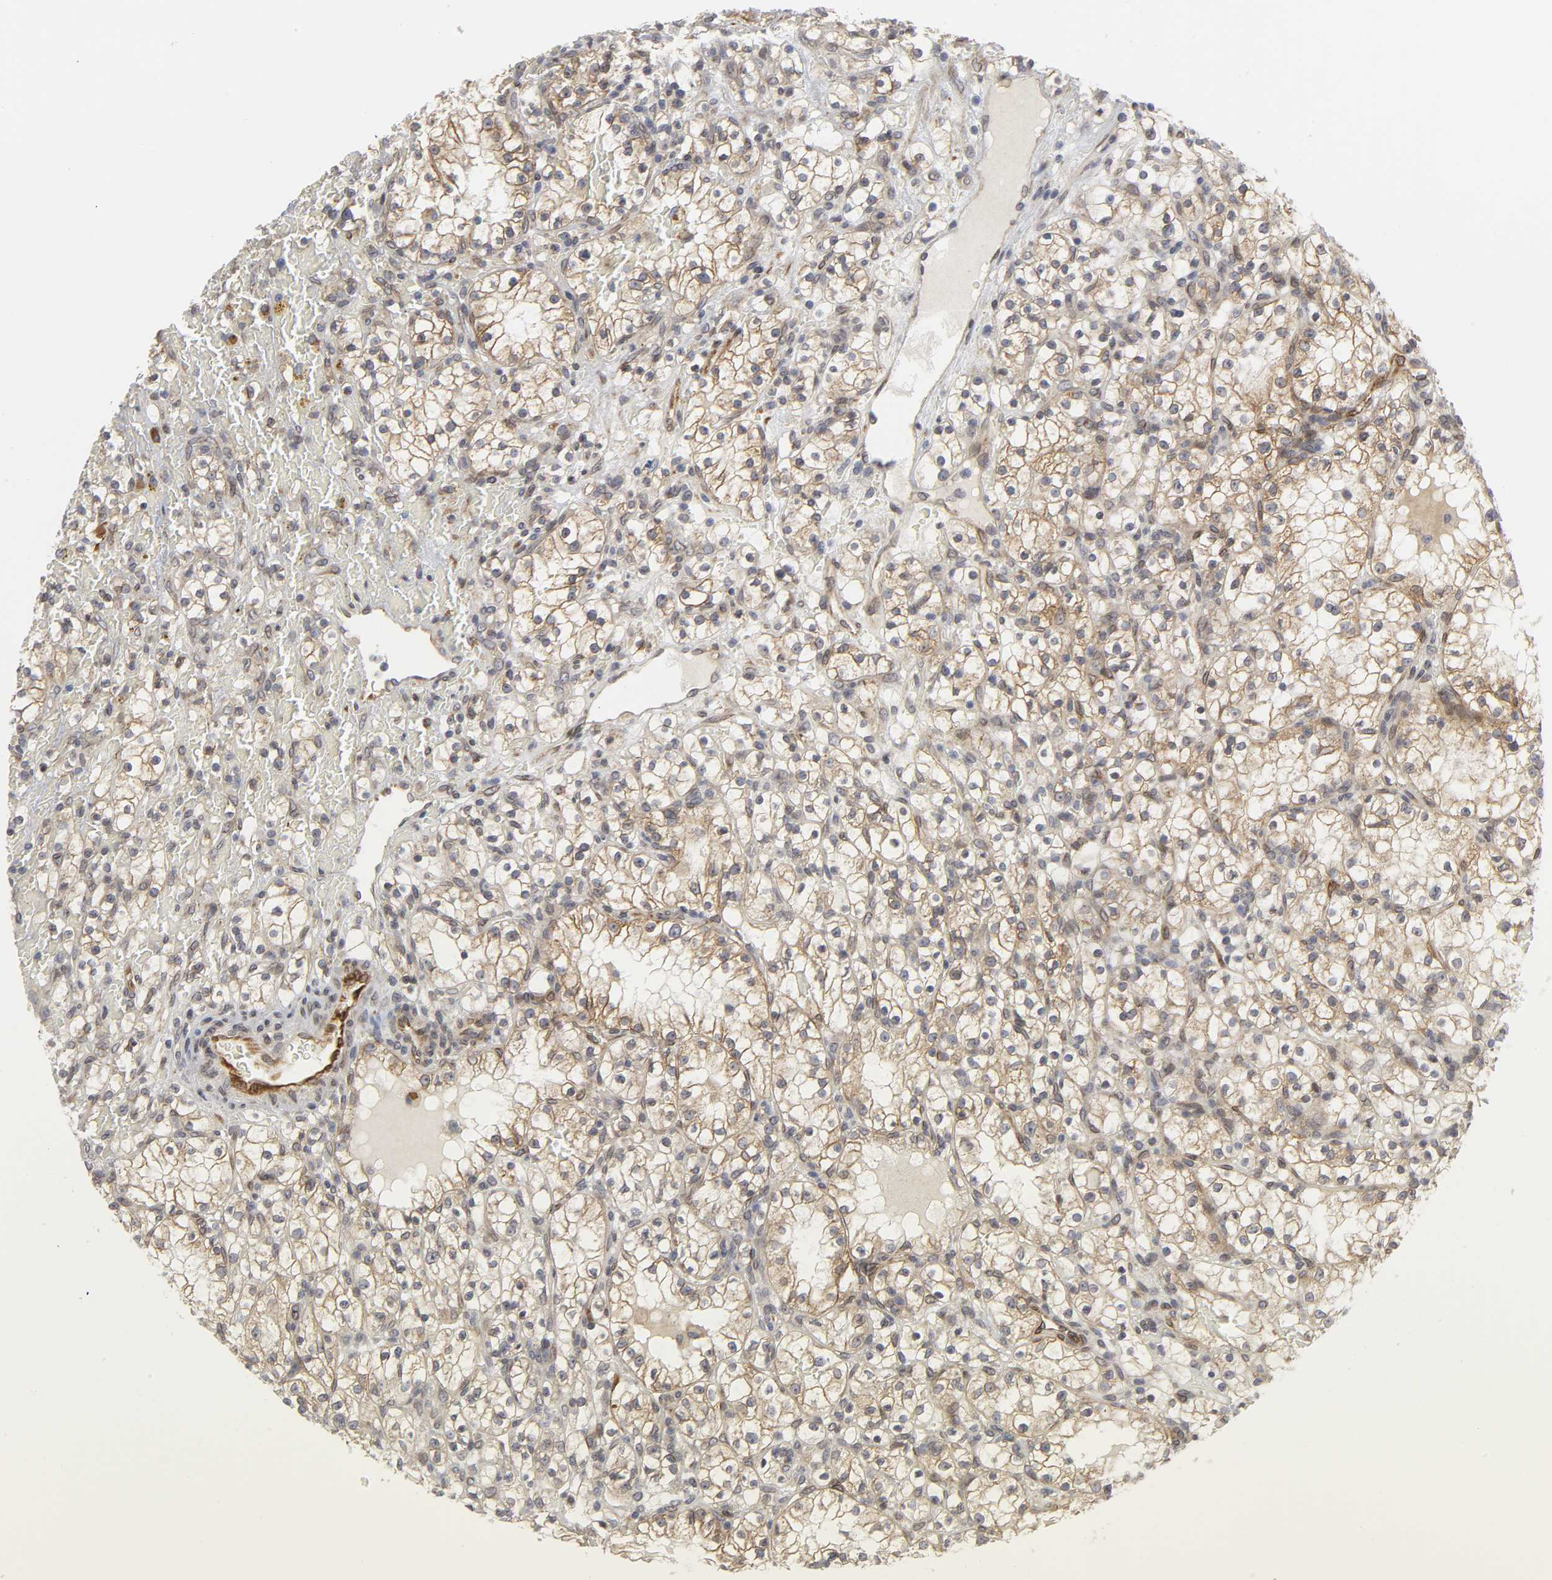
{"staining": {"intensity": "weak", "quantity": "25%-75%", "location": "cytoplasmic/membranous"}, "tissue": "renal cancer", "cell_type": "Tumor cells", "image_type": "cancer", "snomed": [{"axis": "morphology", "description": "Normal tissue, NOS"}, {"axis": "morphology", "description": "Adenocarcinoma, NOS"}, {"axis": "topography", "description": "Kidney"}], "caption": "A brown stain labels weak cytoplasmic/membranous staining of a protein in renal cancer (adenocarcinoma) tumor cells.", "gene": "ASB6", "patient": {"sex": "female", "age": 55}}